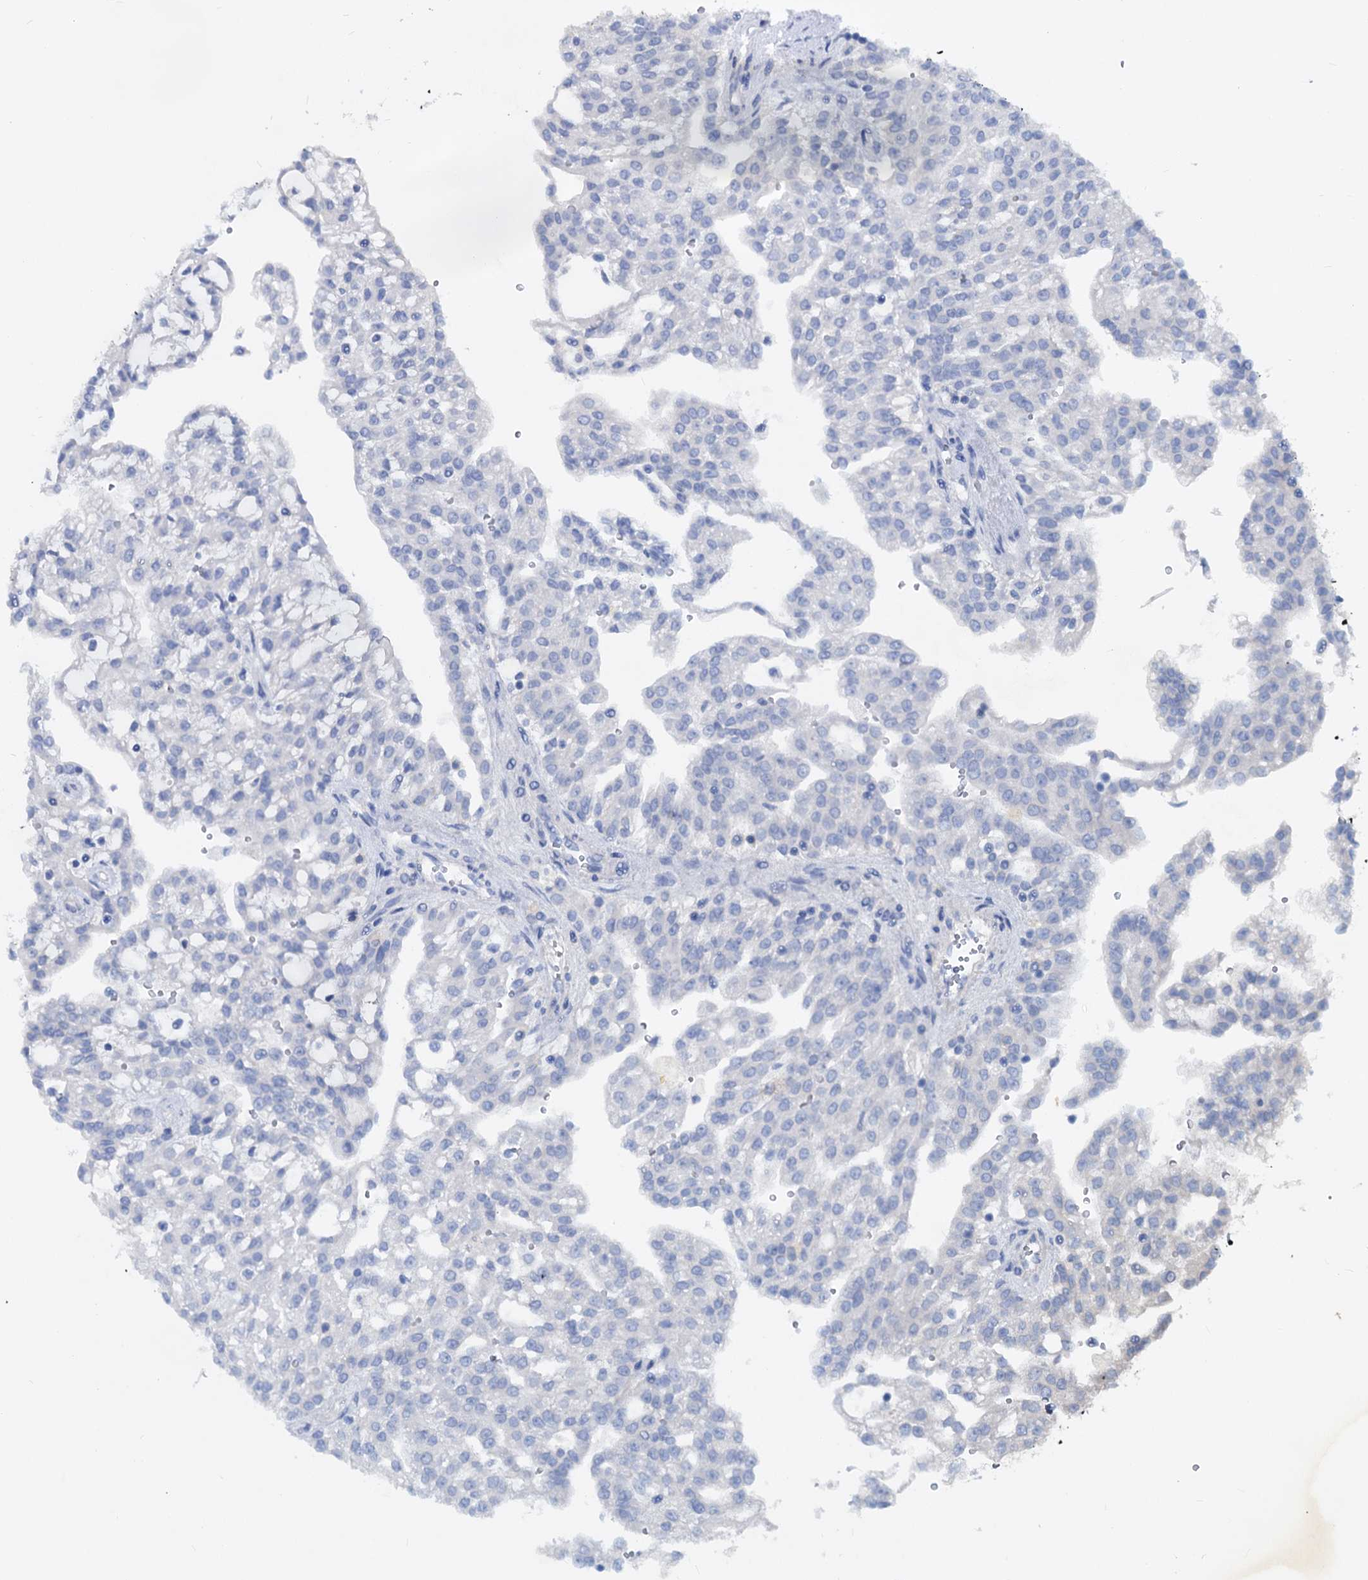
{"staining": {"intensity": "negative", "quantity": "none", "location": "none"}, "tissue": "renal cancer", "cell_type": "Tumor cells", "image_type": "cancer", "snomed": [{"axis": "morphology", "description": "Adenocarcinoma, NOS"}, {"axis": "topography", "description": "Kidney"}], "caption": "The immunohistochemistry (IHC) image has no significant staining in tumor cells of renal cancer tissue.", "gene": "DYDC2", "patient": {"sex": "male", "age": 63}}